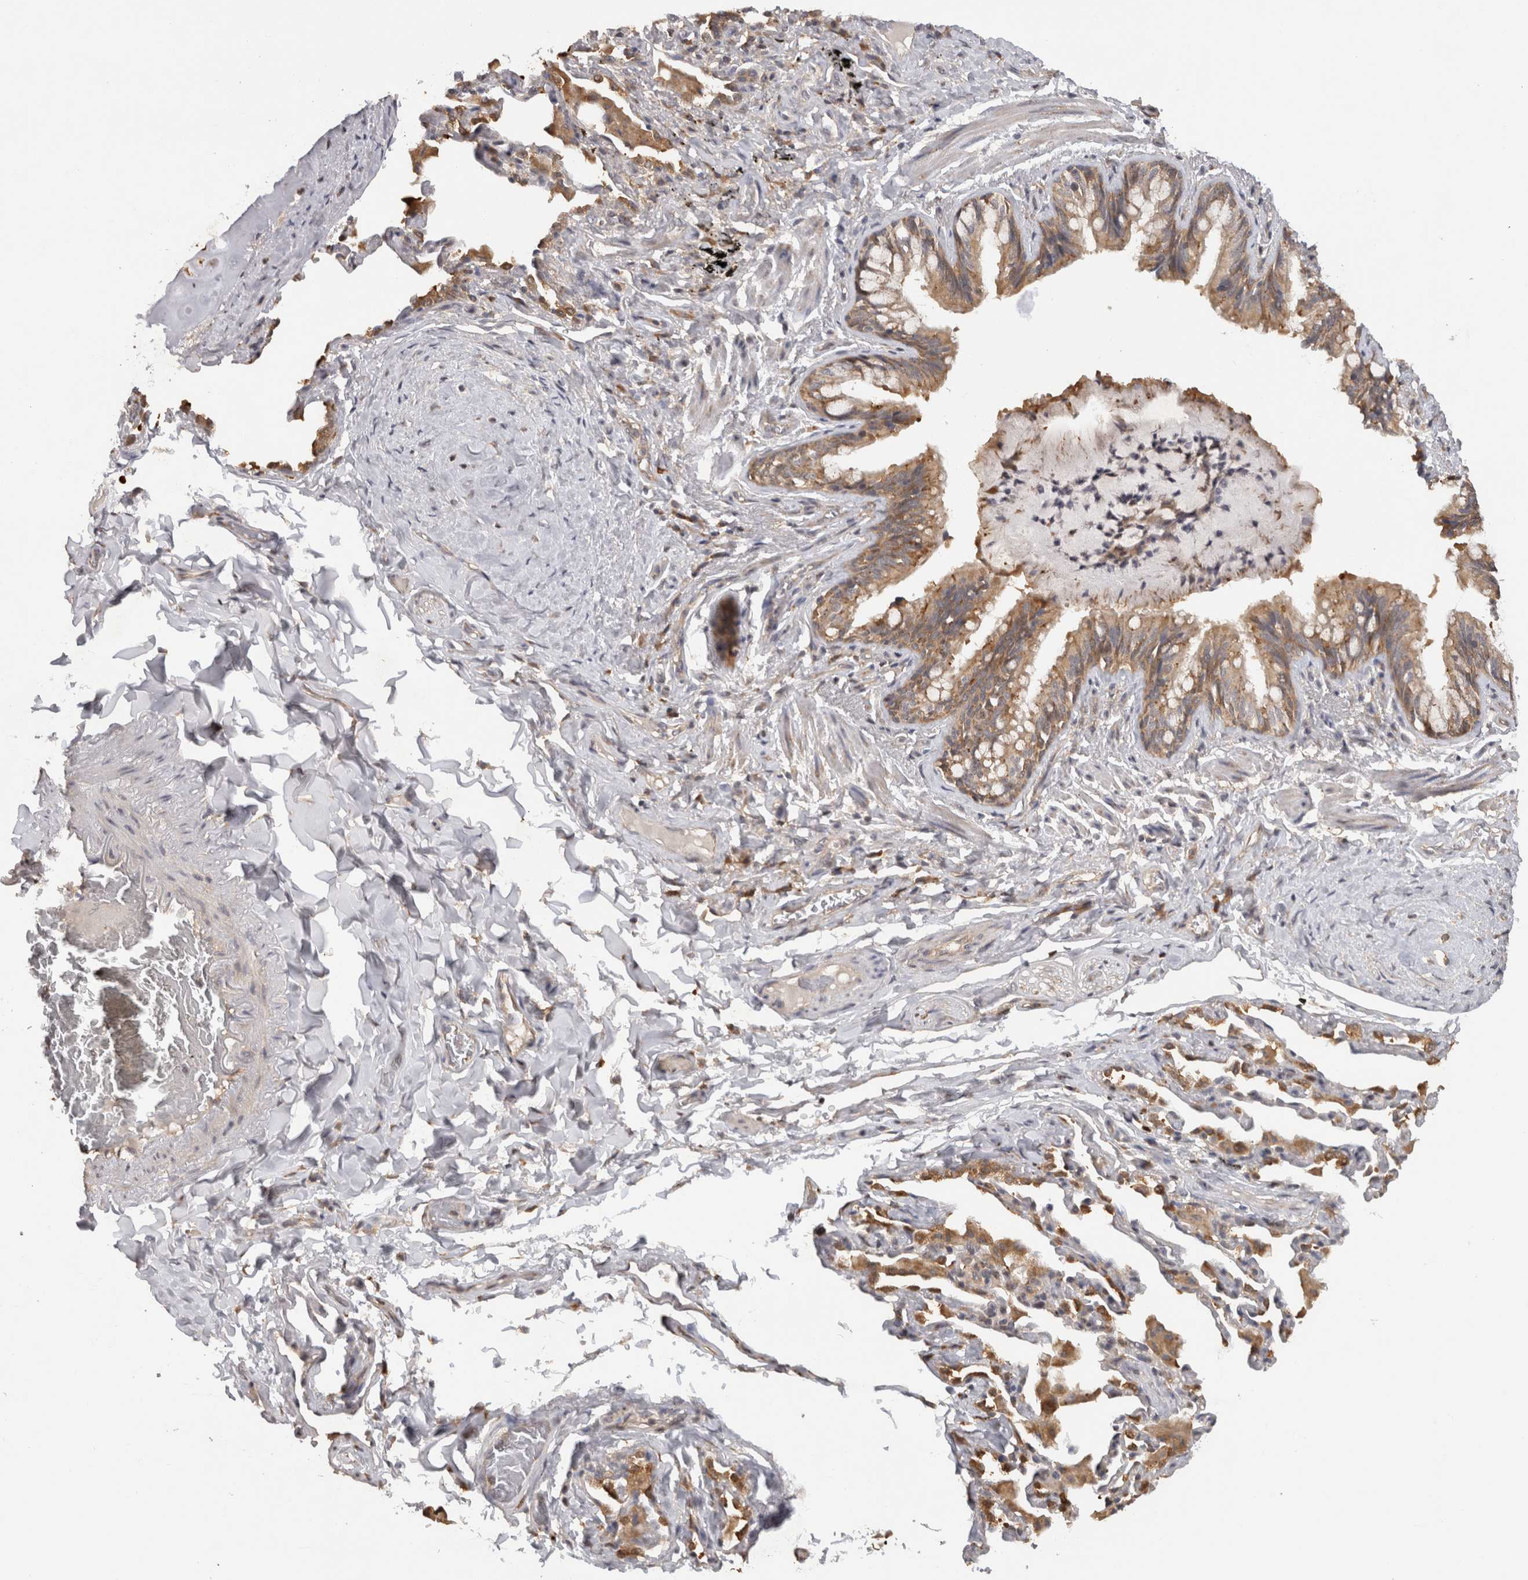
{"staining": {"intensity": "moderate", "quantity": ">75%", "location": "cytoplasmic/membranous"}, "tissue": "bronchus", "cell_type": "Respiratory epithelial cells", "image_type": "normal", "snomed": [{"axis": "morphology", "description": "Normal tissue, NOS"}, {"axis": "morphology", "description": "Inflammation, NOS"}, {"axis": "topography", "description": "Bronchus"}, {"axis": "topography", "description": "Lung"}], "caption": "Moderate cytoplasmic/membranous protein positivity is identified in approximately >75% of respiratory epithelial cells in bronchus.", "gene": "ACAT2", "patient": {"sex": "female", "age": 46}}